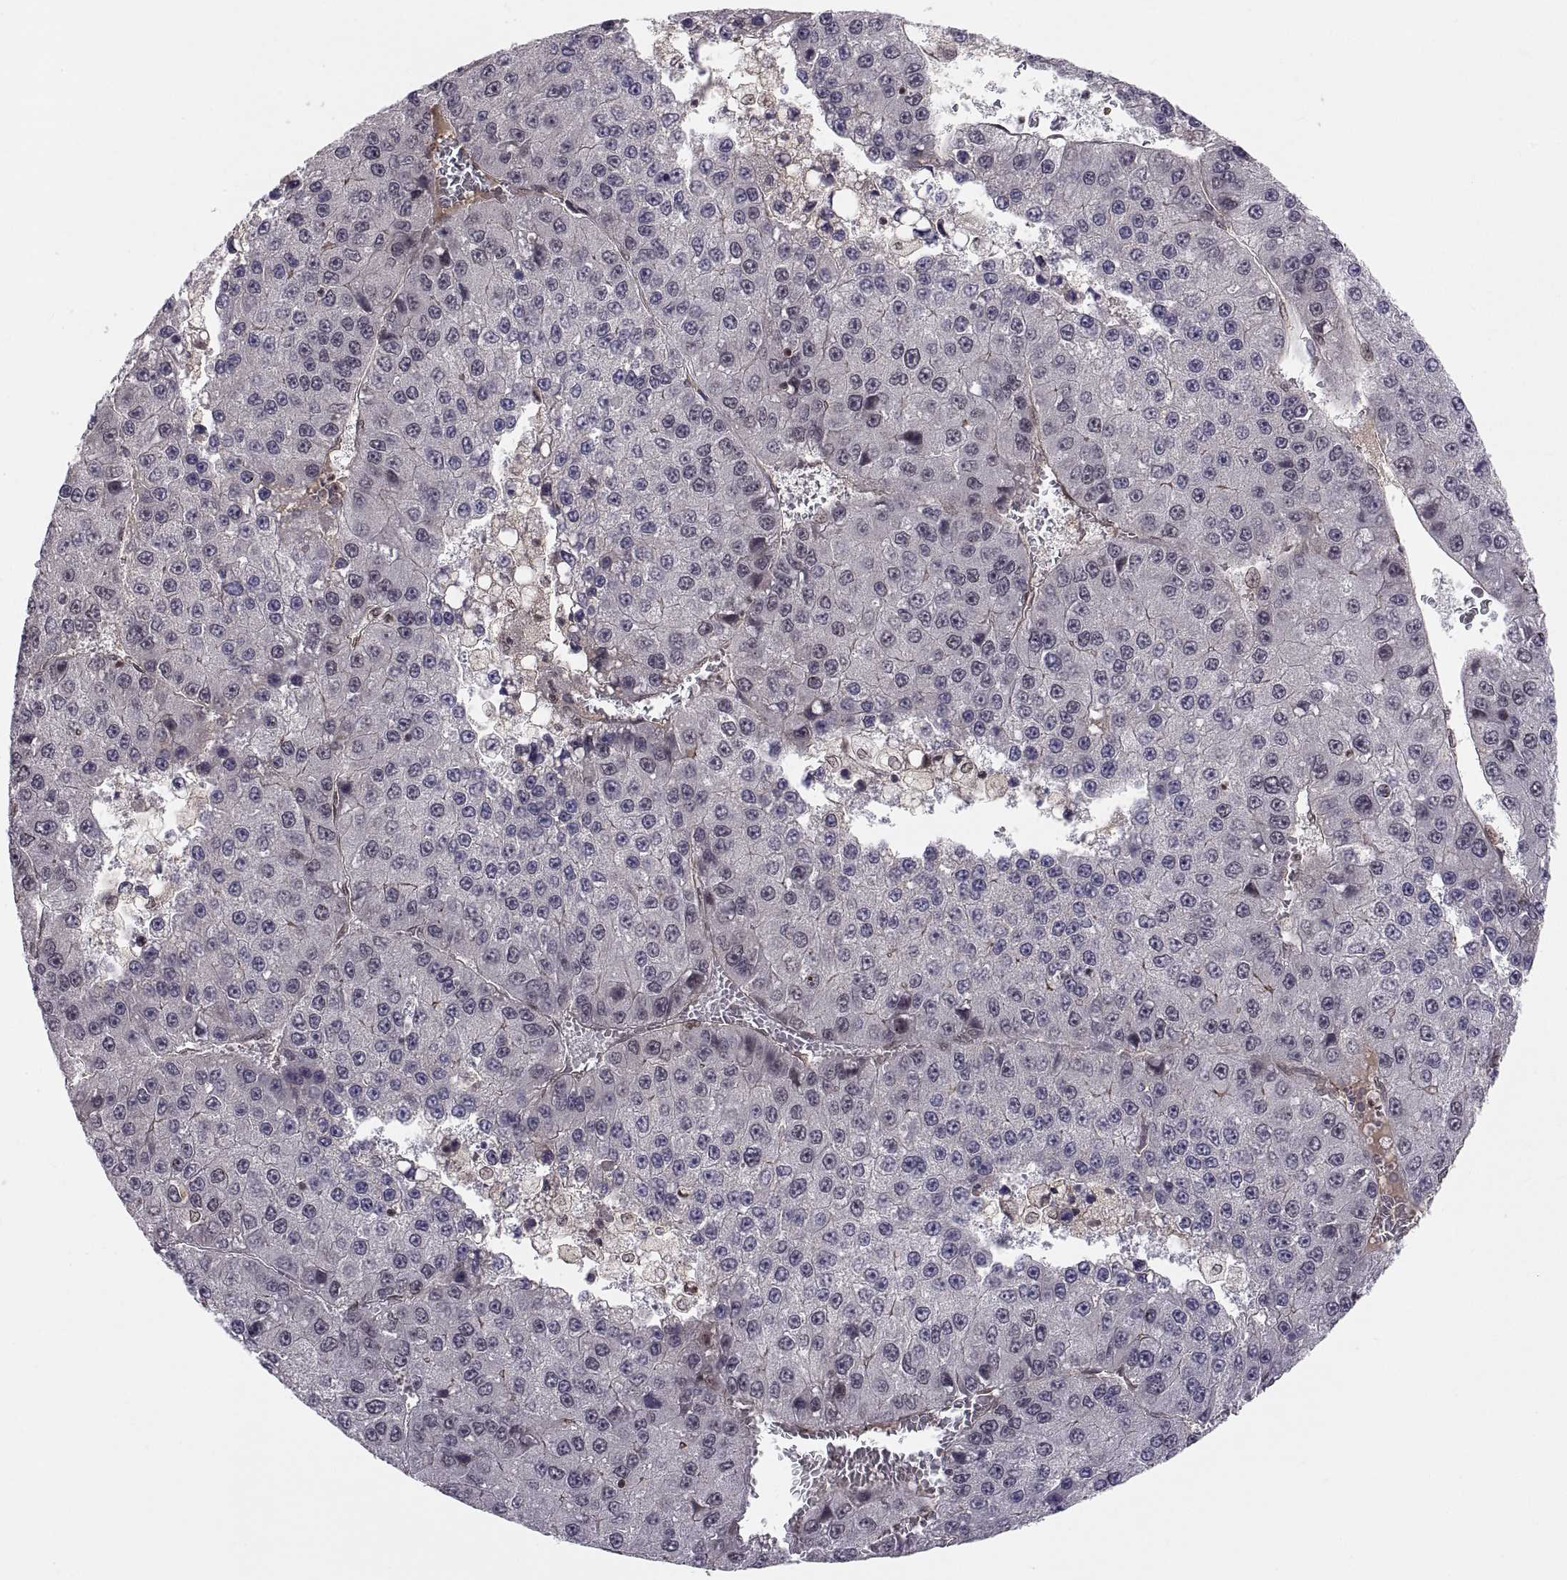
{"staining": {"intensity": "weak", "quantity": "<25%", "location": "cytoplasmic/membranous"}, "tissue": "liver cancer", "cell_type": "Tumor cells", "image_type": "cancer", "snomed": [{"axis": "morphology", "description": "Carcinoma, Hepatocellular, NOS"}, {"axis": "topography", "description": "Liver"}], "caption": "Protein analysis of hepatocellular carcinoma (liver) reveals no significant expression in tumor cells.", "gene": "ABL2", "patient": {"sex": "female", "age": 73}}